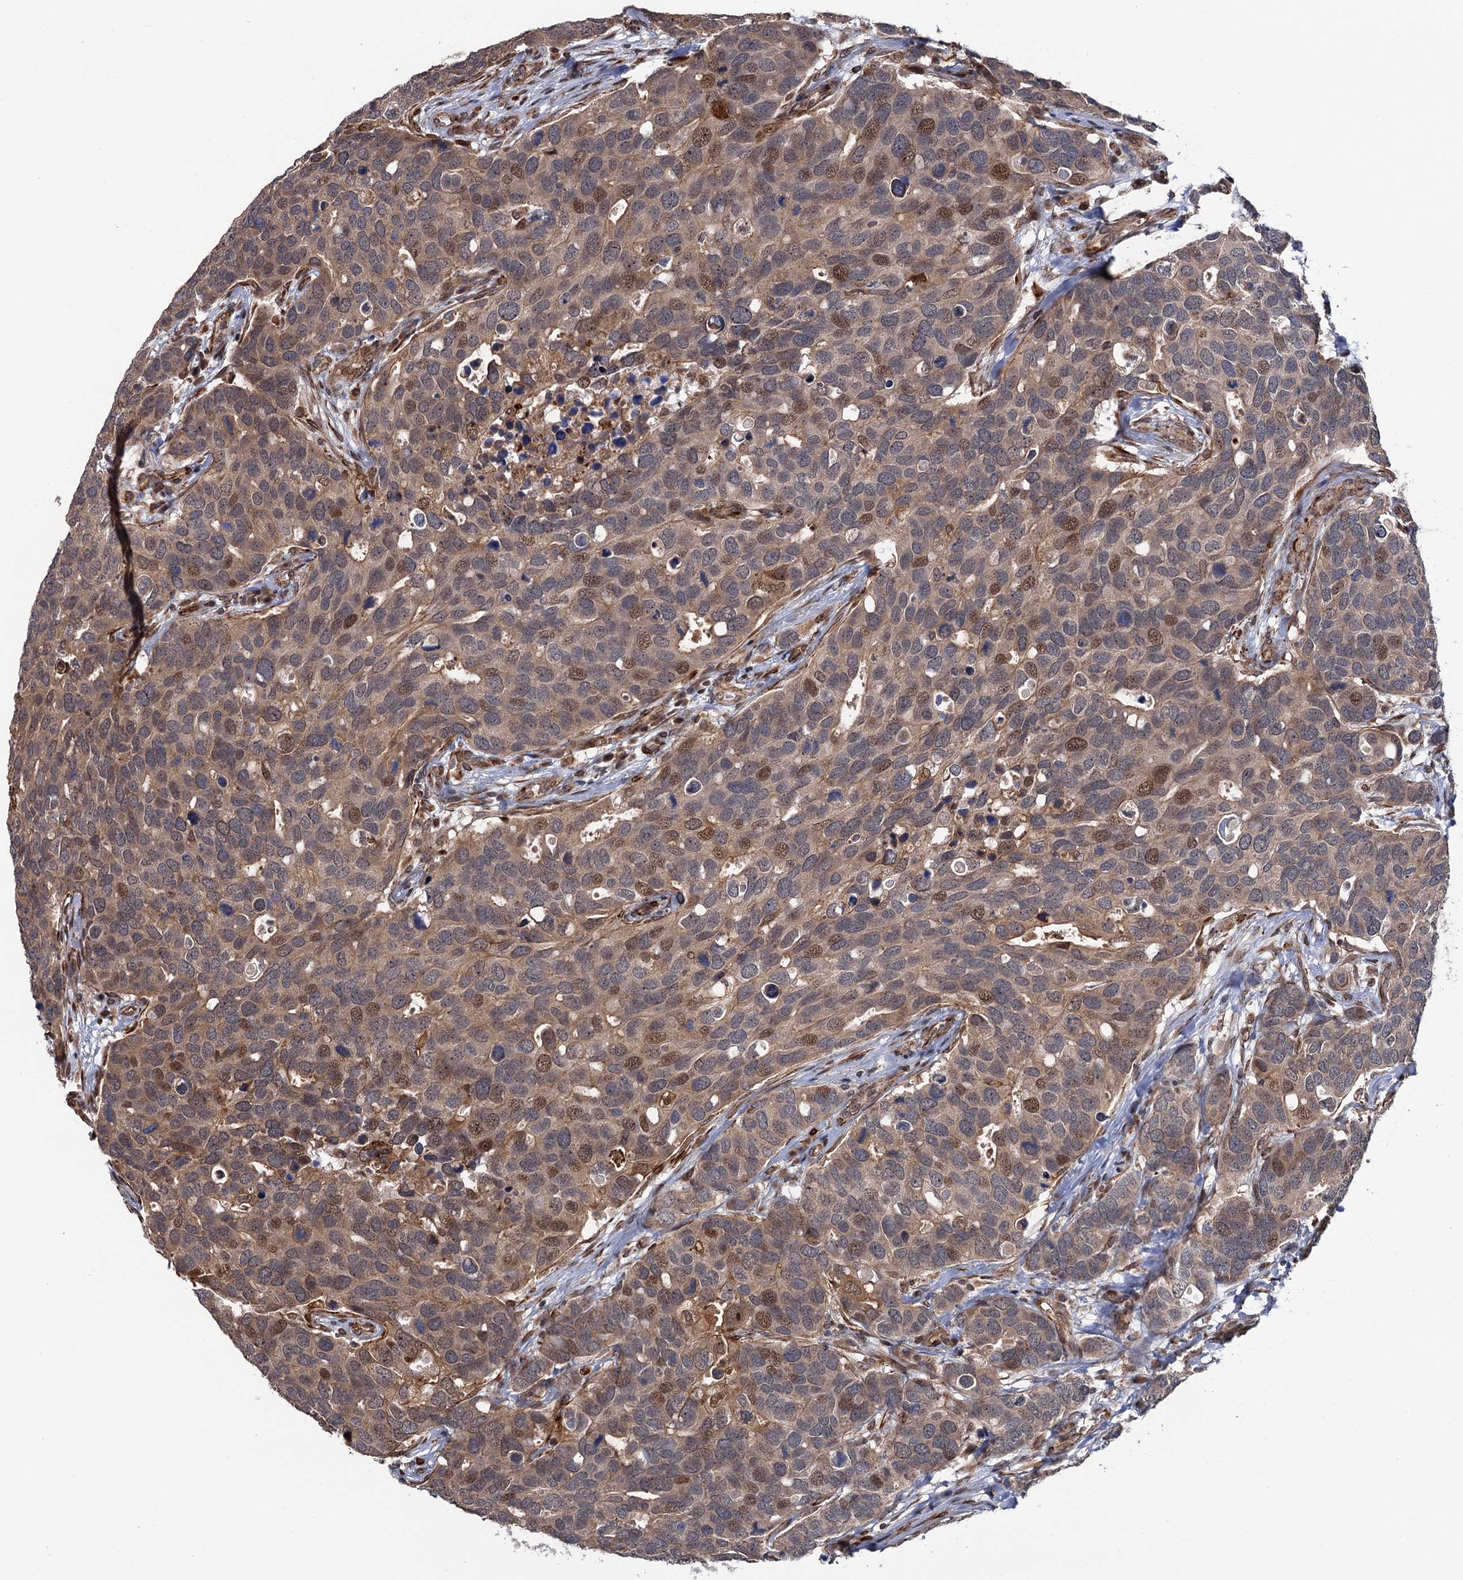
{"staining": {"intensity": "moderate", "quantity": "25%-75%", "location": "cytoplasmic/membranous,nuclear"}, "tissue": "breast cancer", "cell_type": "Tumor cells", "image_type": "cancer", "snomed": [{"axis": "morphology", "description": "Duct carcinoma"}, {"axis": "topography", "description": "Breast"}], "caption": "Immunohistochemical staining of breast cancer exhibits moderate cytoplasmic/membranous and nuclear protein expression in approximately 25%-75% of tumor cells. The staining was performed using DAB (3,3'-diaminobenzidine) to visualize the protein expression in brown, while the nuclei were stained in blue with hematoxylin (Magnification: 20x).", "gene": "FSIP1", "patient": {"sex": "female", "age": 83}}